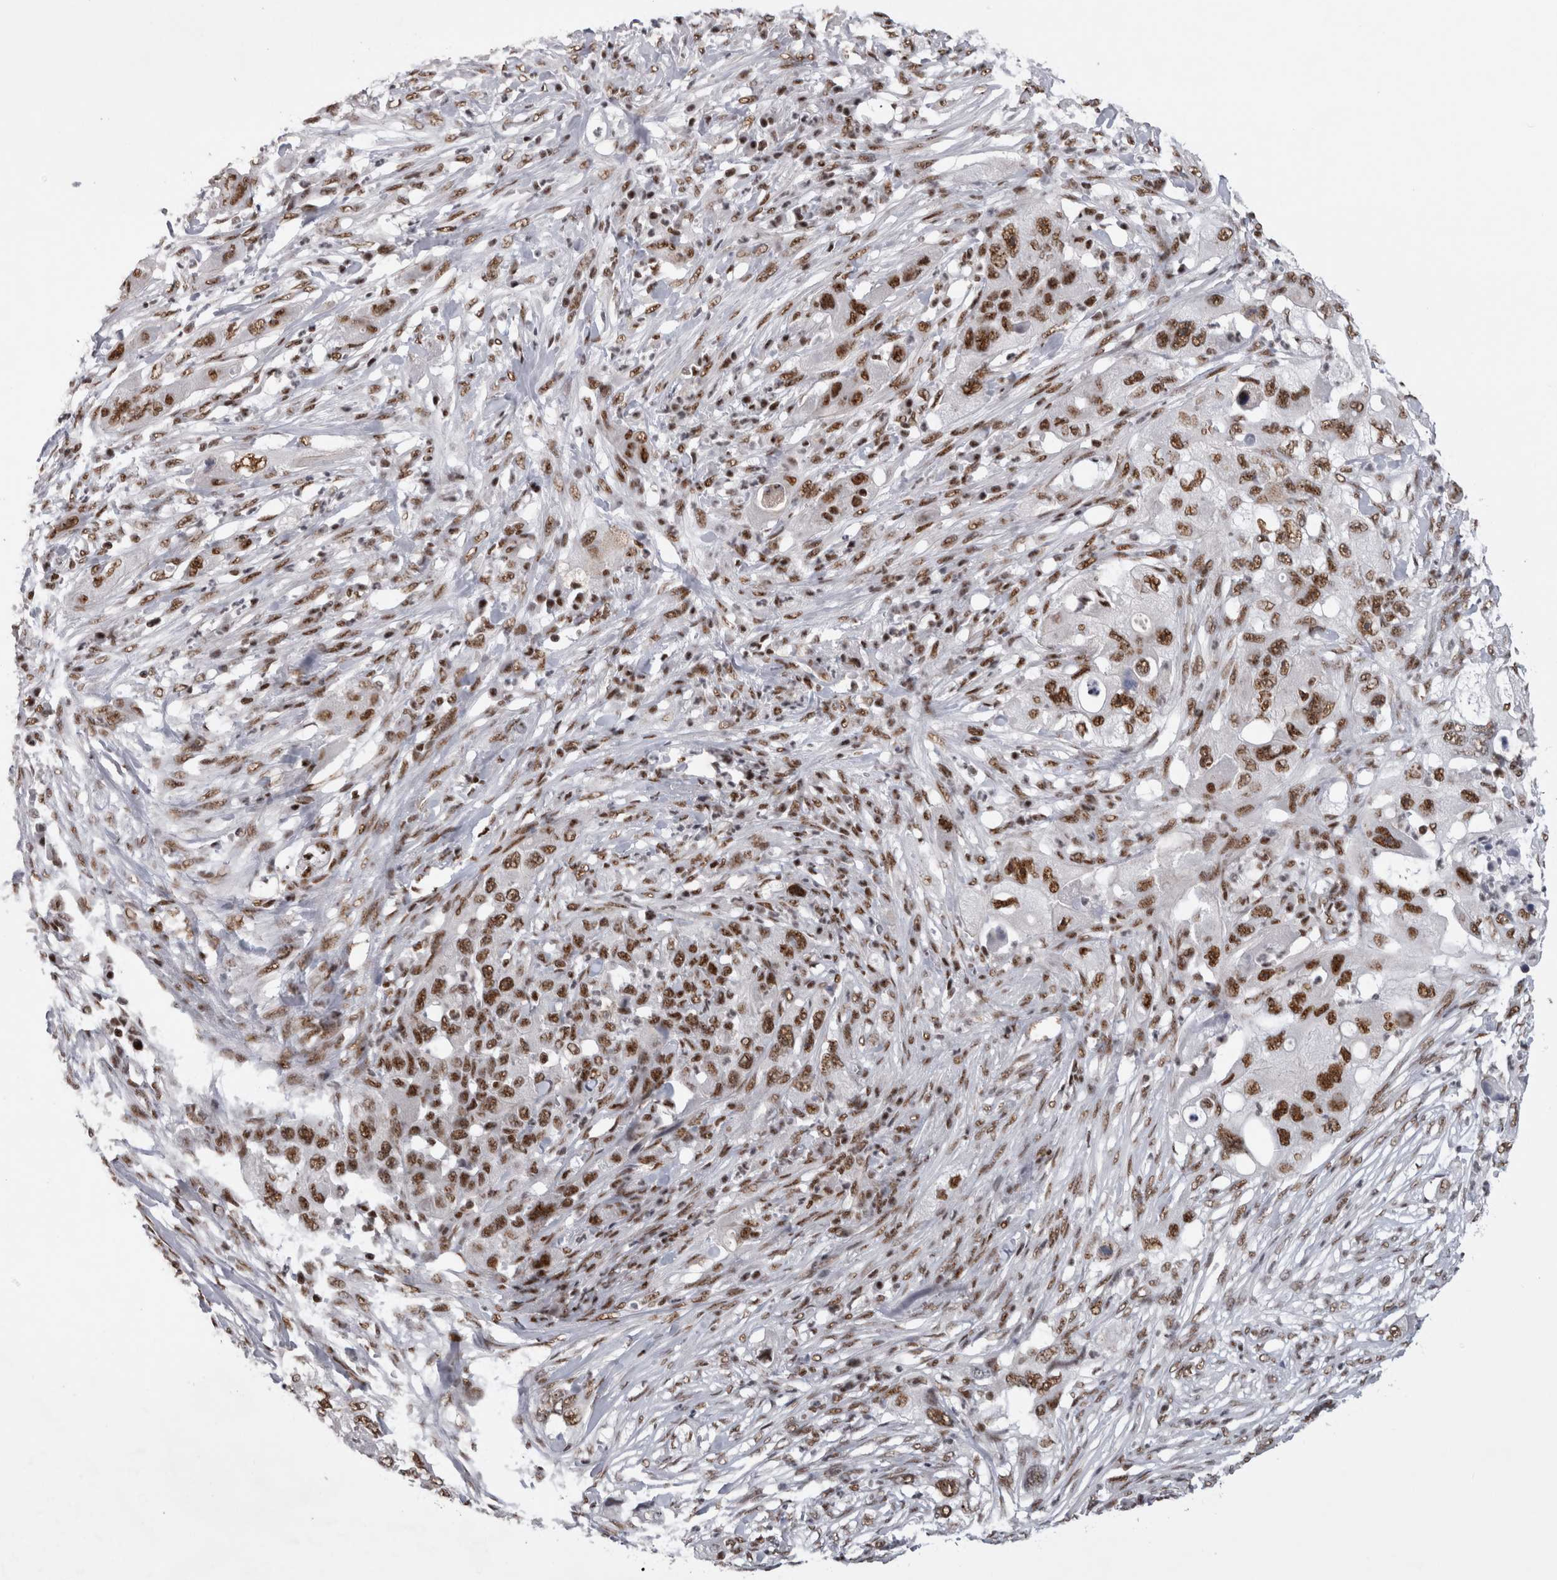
{"staining": {"intensity": "strong", "quantity": ">75%", "location": "nuclear"}, "tissue": "pancreatic cancer", "cell_type": "Tumor cells", "image_type": "cancer", "snomed": [{"axis": "morphology", "description": "Adenocarcinoma, NOS"}, {"axis": "topography", "description": "Pancreas"}], "caption": "Immunohistochemical staining of human adenocarcinoma (pancreatic) reveals high levels of strong nuclear protein expression in approximately >75% of tumor cells.", "gene": "CDK11A", "patient": {"sex": "female", "age": 78}}